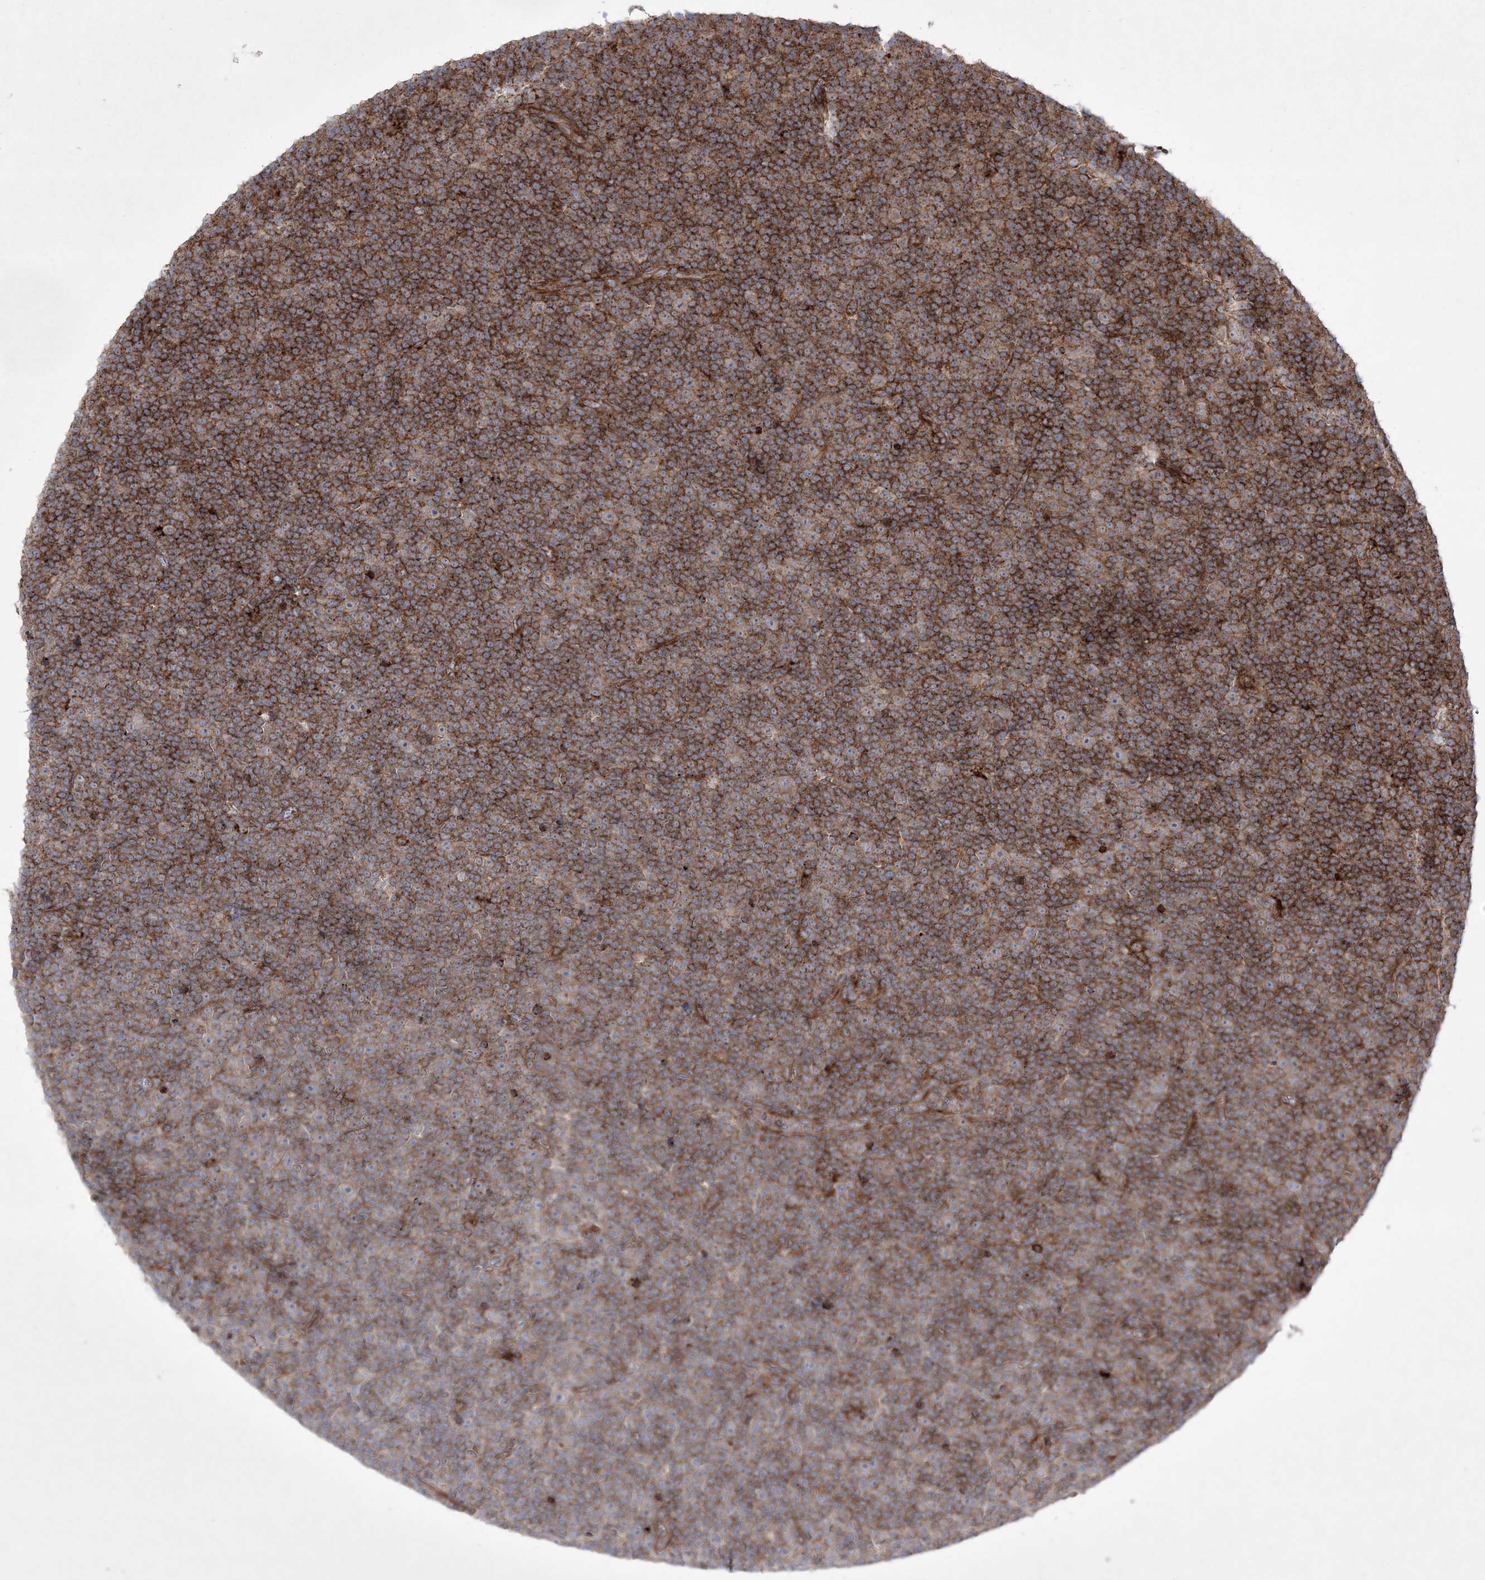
{"staining": {"intensity": "strong", "quantity": "25%-75%", "location": "cytoplasmic/membranous"}, "tissue": "lymphoma", "cell_type": "Tumor cells", "image_type": "cancer", "snomed": [{"axis": "morphology", "description": "Malignant lymphoma, non-Hodgkin's type, Low grade"}, {"axis": "topography", "description": "Lymph node"}], "caption": "A high-resolution photomicrograph shows immunohistochemistry (IHC) staining of malignant lymphoma, non-Hodgkin's type (low-grade), which exhibits strong cytoplasmic/membranous expression in approximately 25%-75% of tumor cells.", "gene": "RICTOR", "patient": {"sex": "female", "age": 67}}